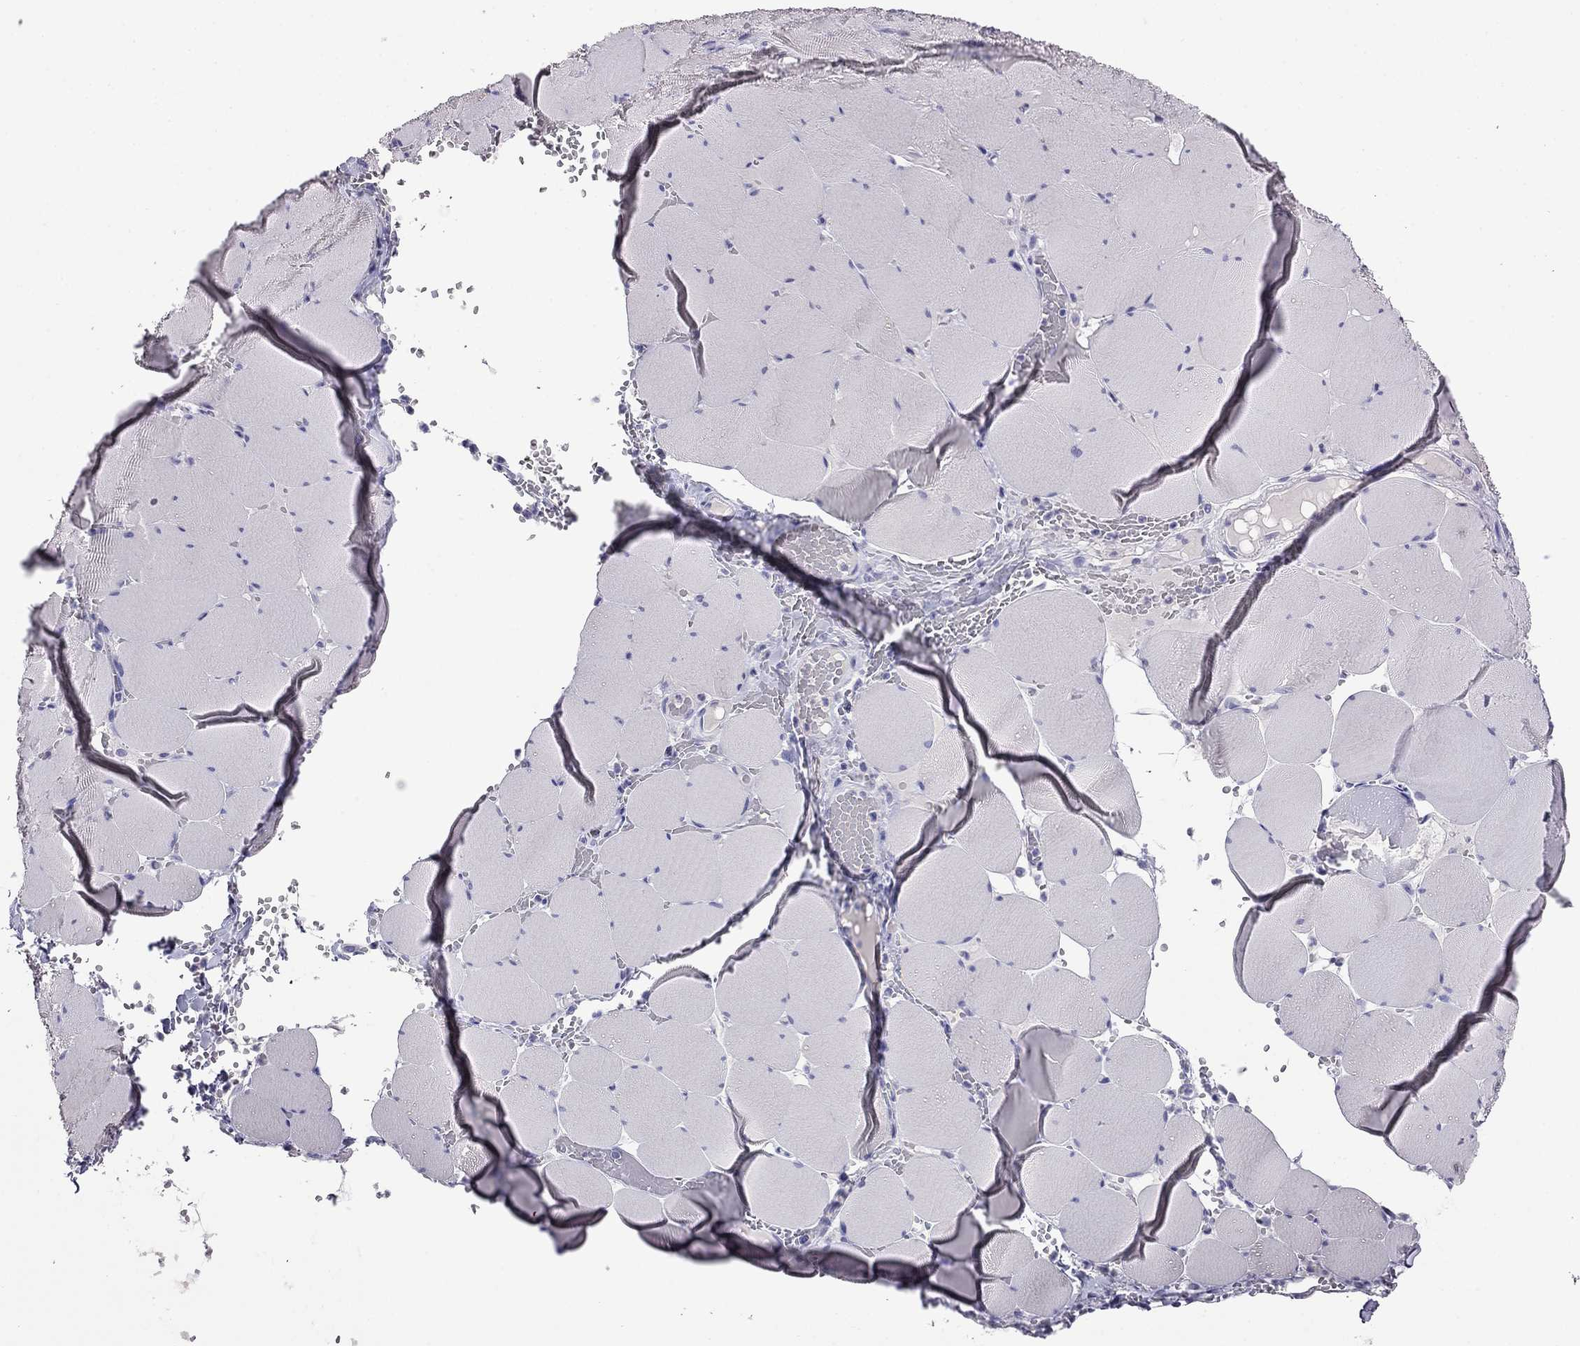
{"staining": {"intensity": "negative", "quantity": "none", "location": "none"}, "tissue": "skeletal muscle", "cell_type": "Myocytes", "image_type": "normal", "snomed": [{"axis": "morphology", "description": "Normal tissue, NOS"}, {"axis": "morphology", "description": "Malignant melanoma, Metastatic site"}, {"axis": "topography", "description": "Skeletal muscle"}], "caption": "This micrograph is of benign skeletal muscle stained with IHC to label a protein in brown with the nuclei are counter-stained blue. There is no expression in myocytes.", "gene": "MYO15A", "patient": {"sex": "male", "age": 50}}